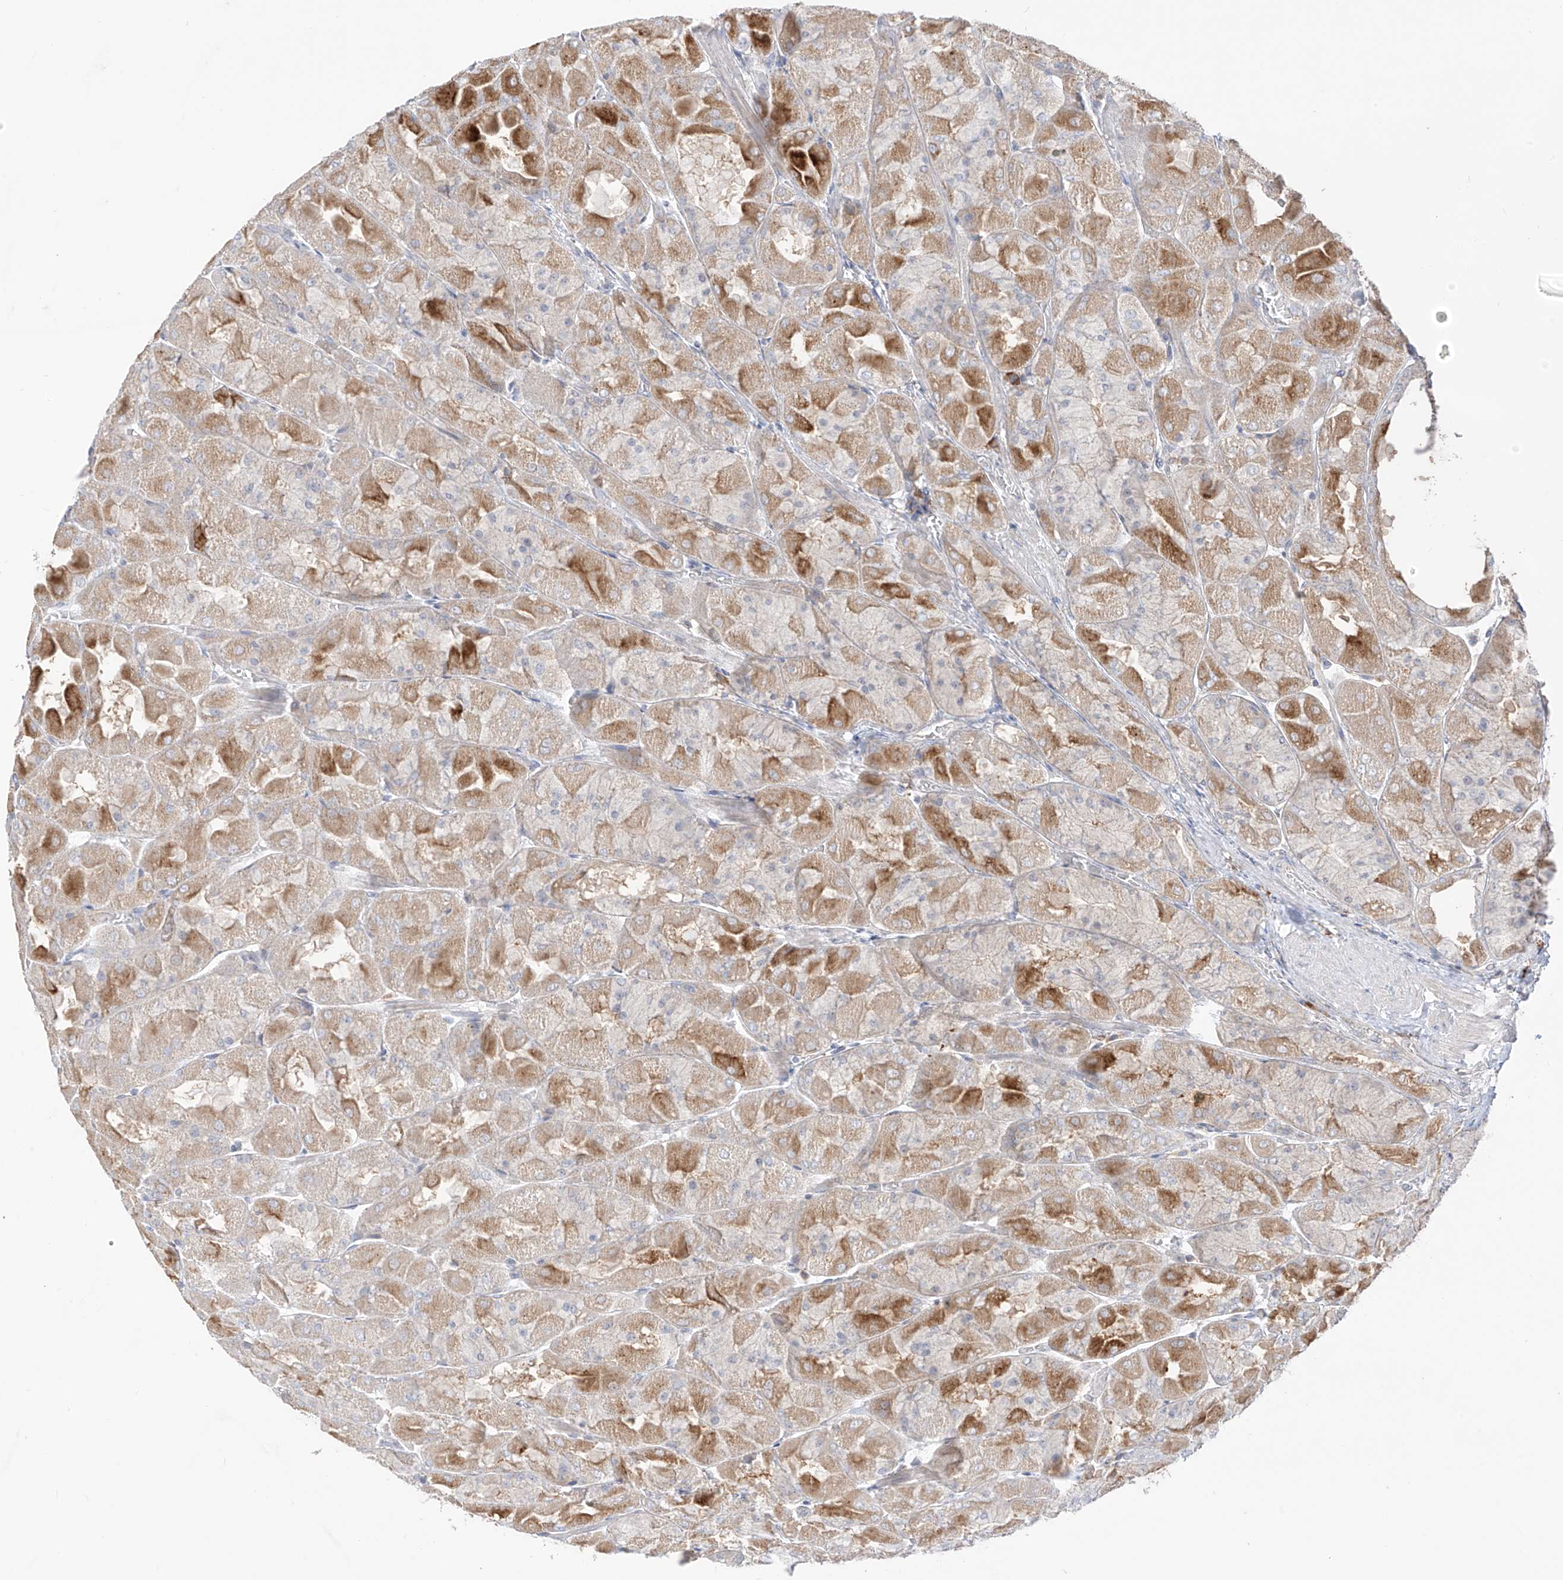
{"staining": {"intensity": "strong", "quantity": "25%-75%", "location": "cytoplasmic/membranous"}, "tissue": "stomach", "cell_type": "Glandular cells", "image_type": "normal", "snomed": [{"axis": "morphology", "description": "Normal tissue, NOS"}, {"axis": "topography", "description": "Stomach"}], "caption": "Approximately 25%-75% of glandular cells in benign human stomach demonstrate strong cytoplasmic/membranous protein positivity as visualized by brown immunohistochemical staining.", "gene": "SYTL3", "patient": {"sex": "female", "age": 61}}